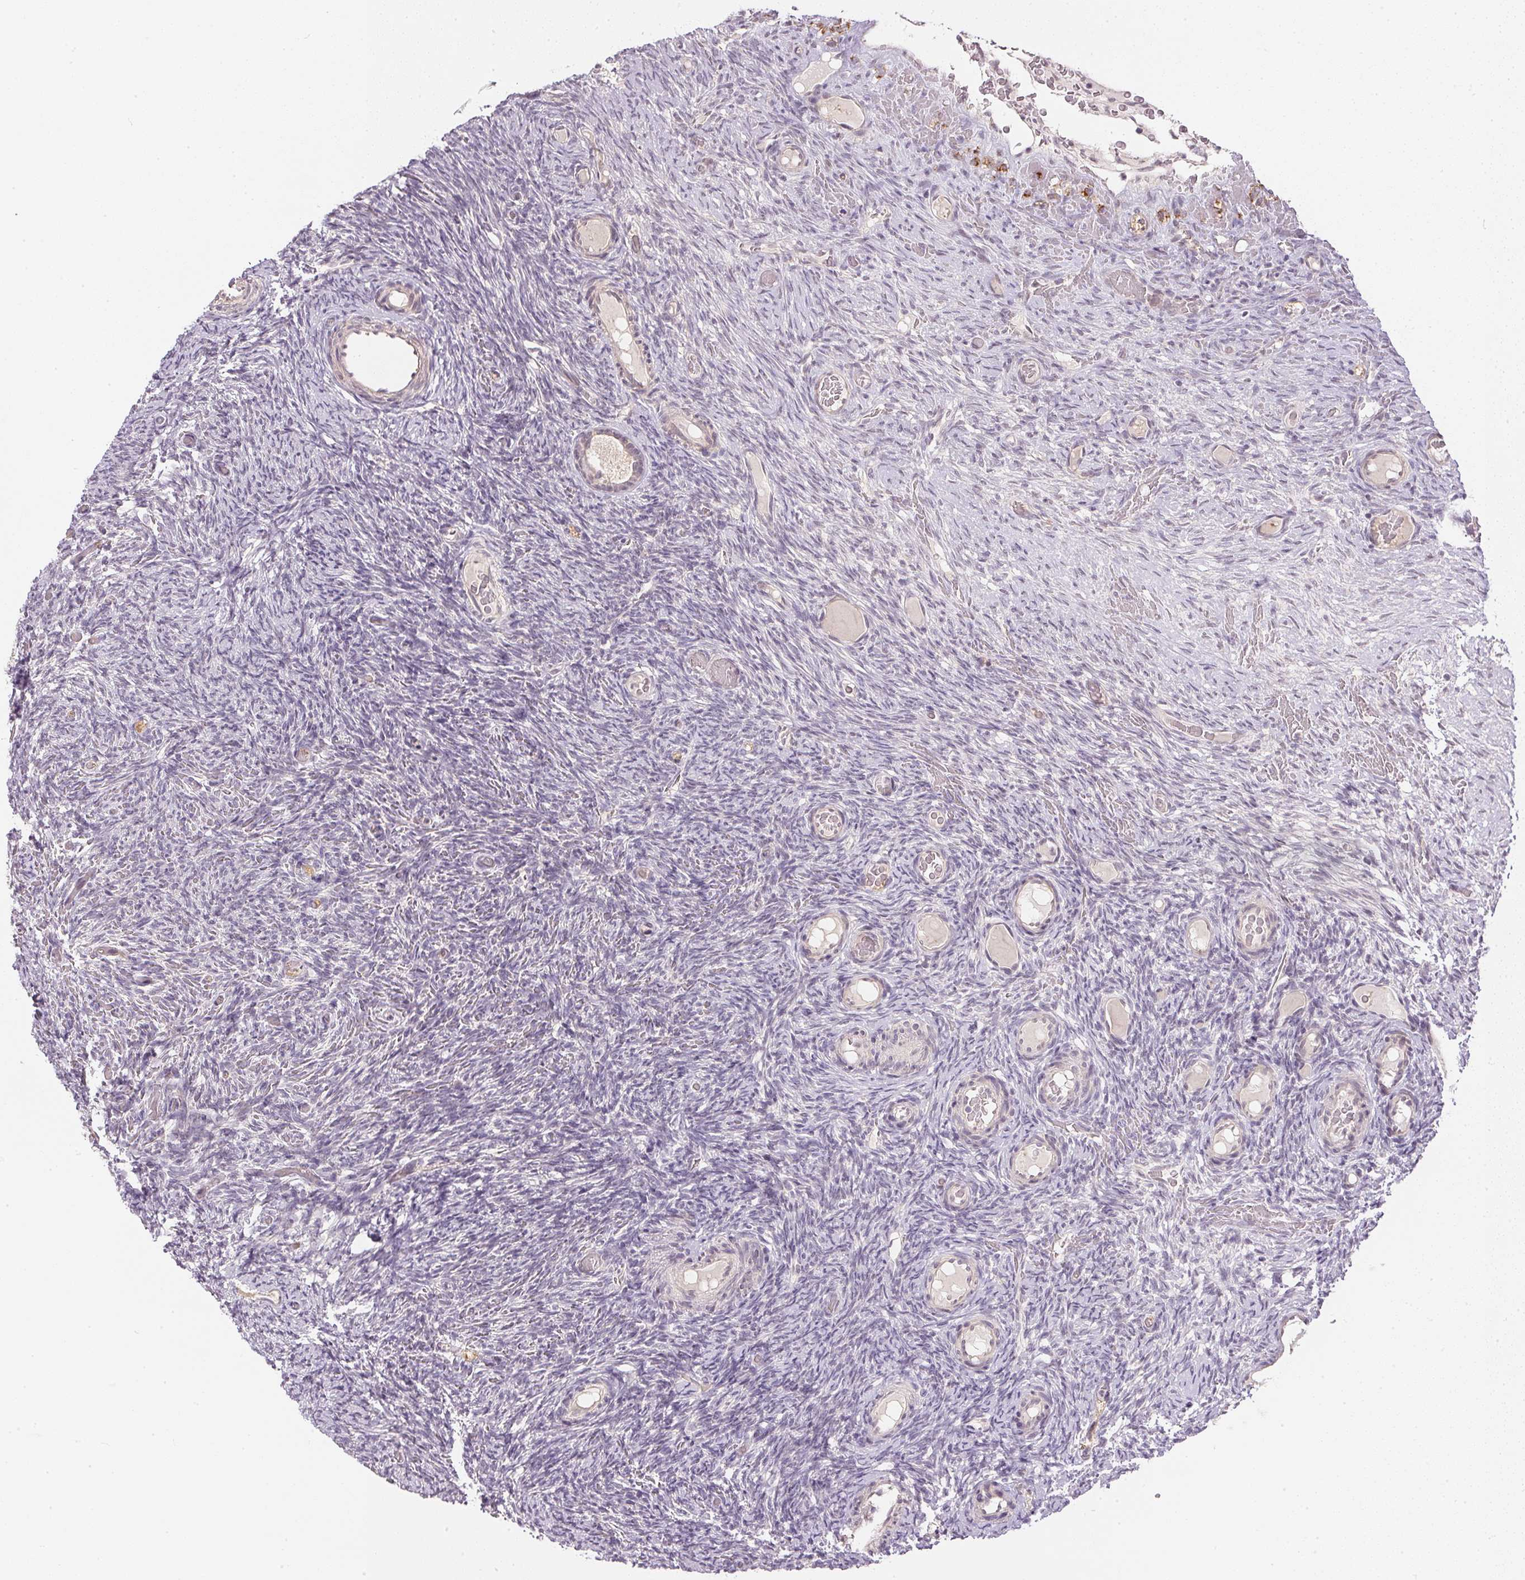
{"staining": {"intensity": "negative", "quantity": "none", "location": "none"}, "tissue": "ovary", "cell_type": "Follicle cells", "image_type": "normal", "snomed": [{"axis": "morphology", "description": "Normal tissue, NOS"}, {"axis": "topography", "description": "Ovary"}], "caption": "An image of human ovary is negative for staining in follicle cells. Brightfield microscopy of immunohistochemistry stained with DAB (brown) and hematoxylin (blue), captured at high magnification.", "gene": "TTC23L", "patient": {"sex": "female", "age": 34}}